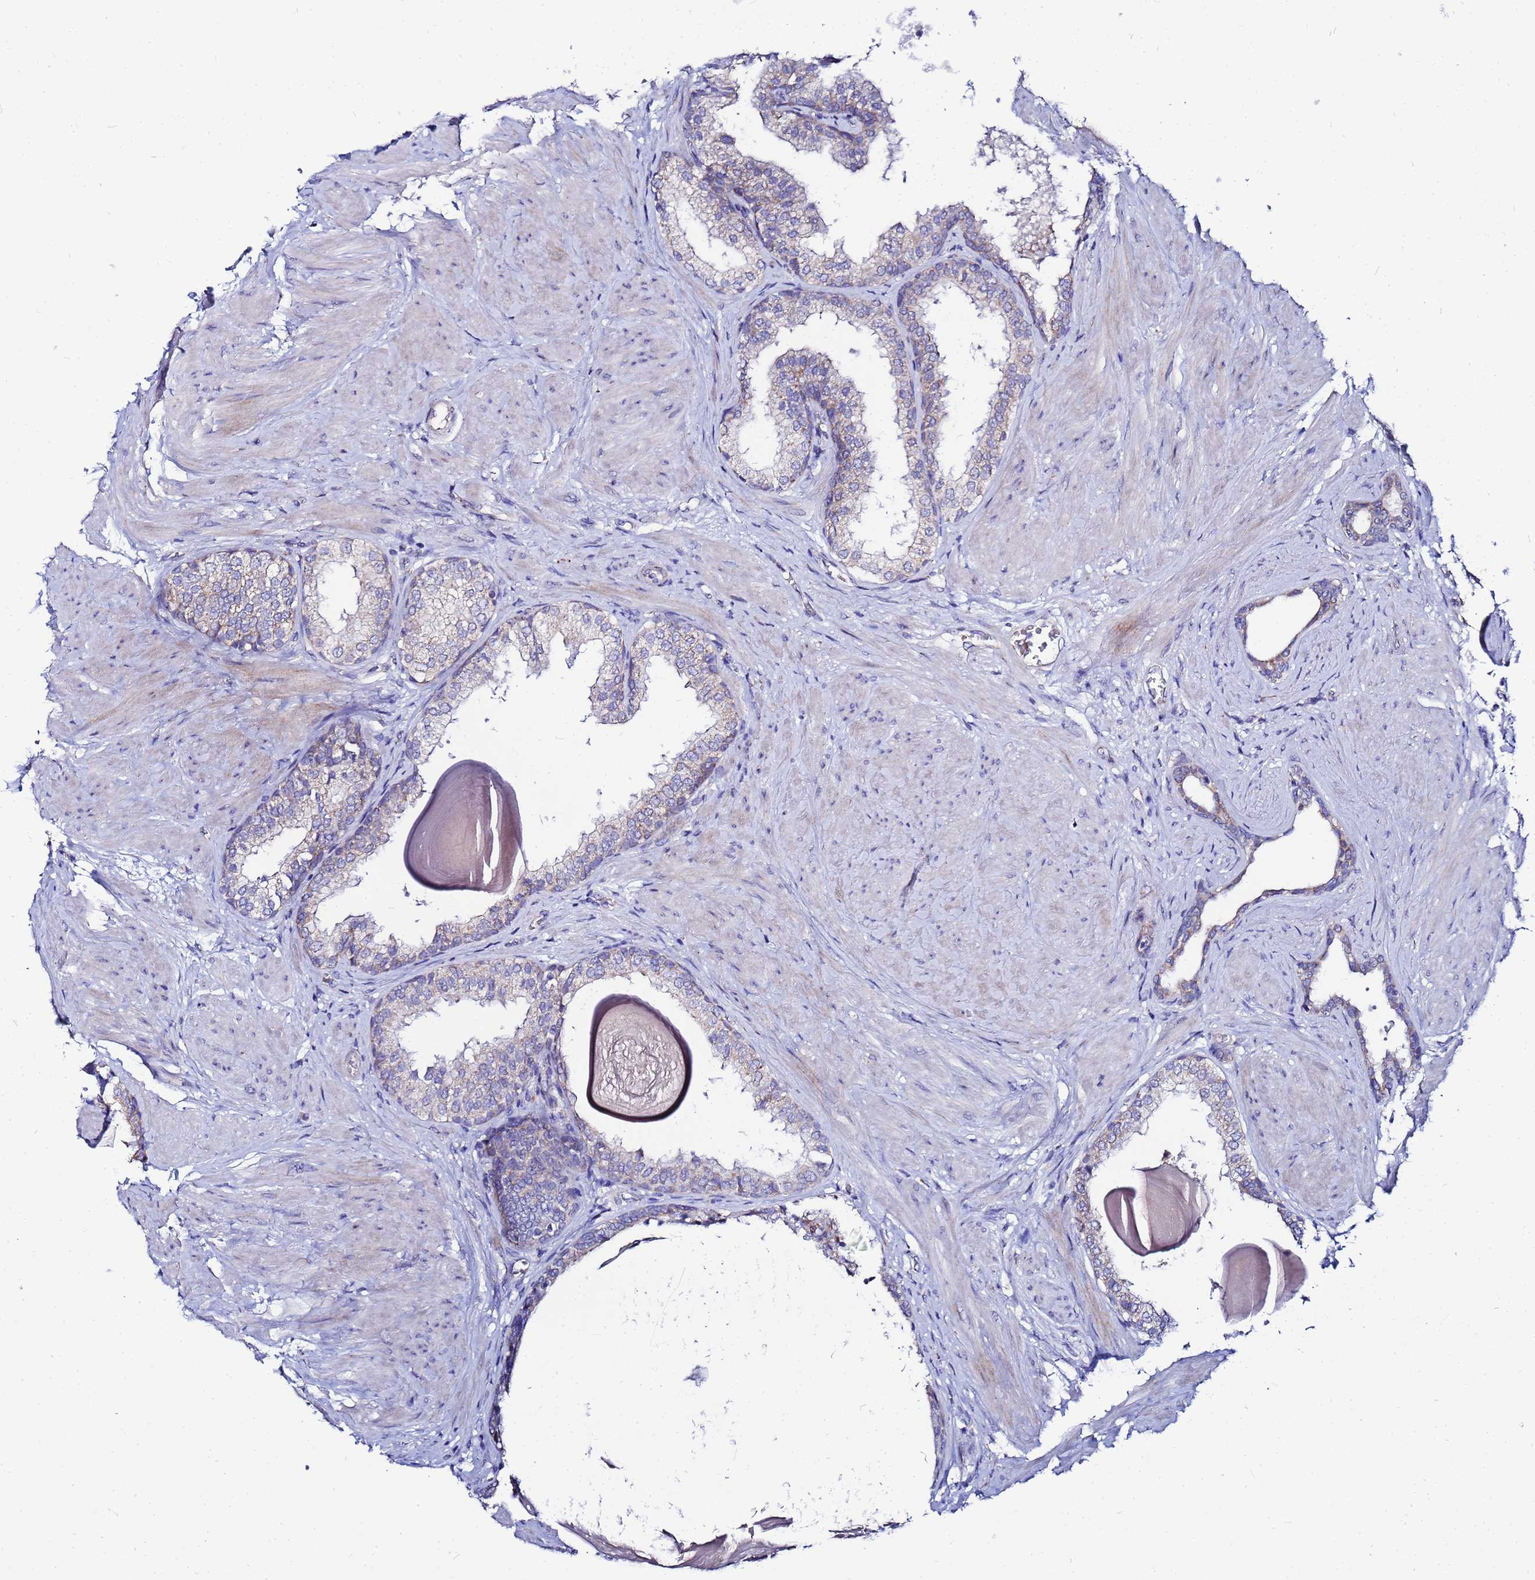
{"staining": {"intensity": "moderate", "quantity": "<25%", "location": "cytoplasmic/membranous"}, "tissue": "prostate", "cell_type": "Glandular cells", "image_type": "normal", "snomed": [{"axis": "morphology", "description": "Normal tissue, NOS"}, {"axis": "topography", "description": "Prostate"}], "caption": "A high-resolution micrograph shows IHC staining of normal prostate, which exhibits moderate cytoplasmic/membranous staining in about <25% of glandular cells.", "gene": "FAHD2A", "patient": {"sex": "male", "age": 48}}